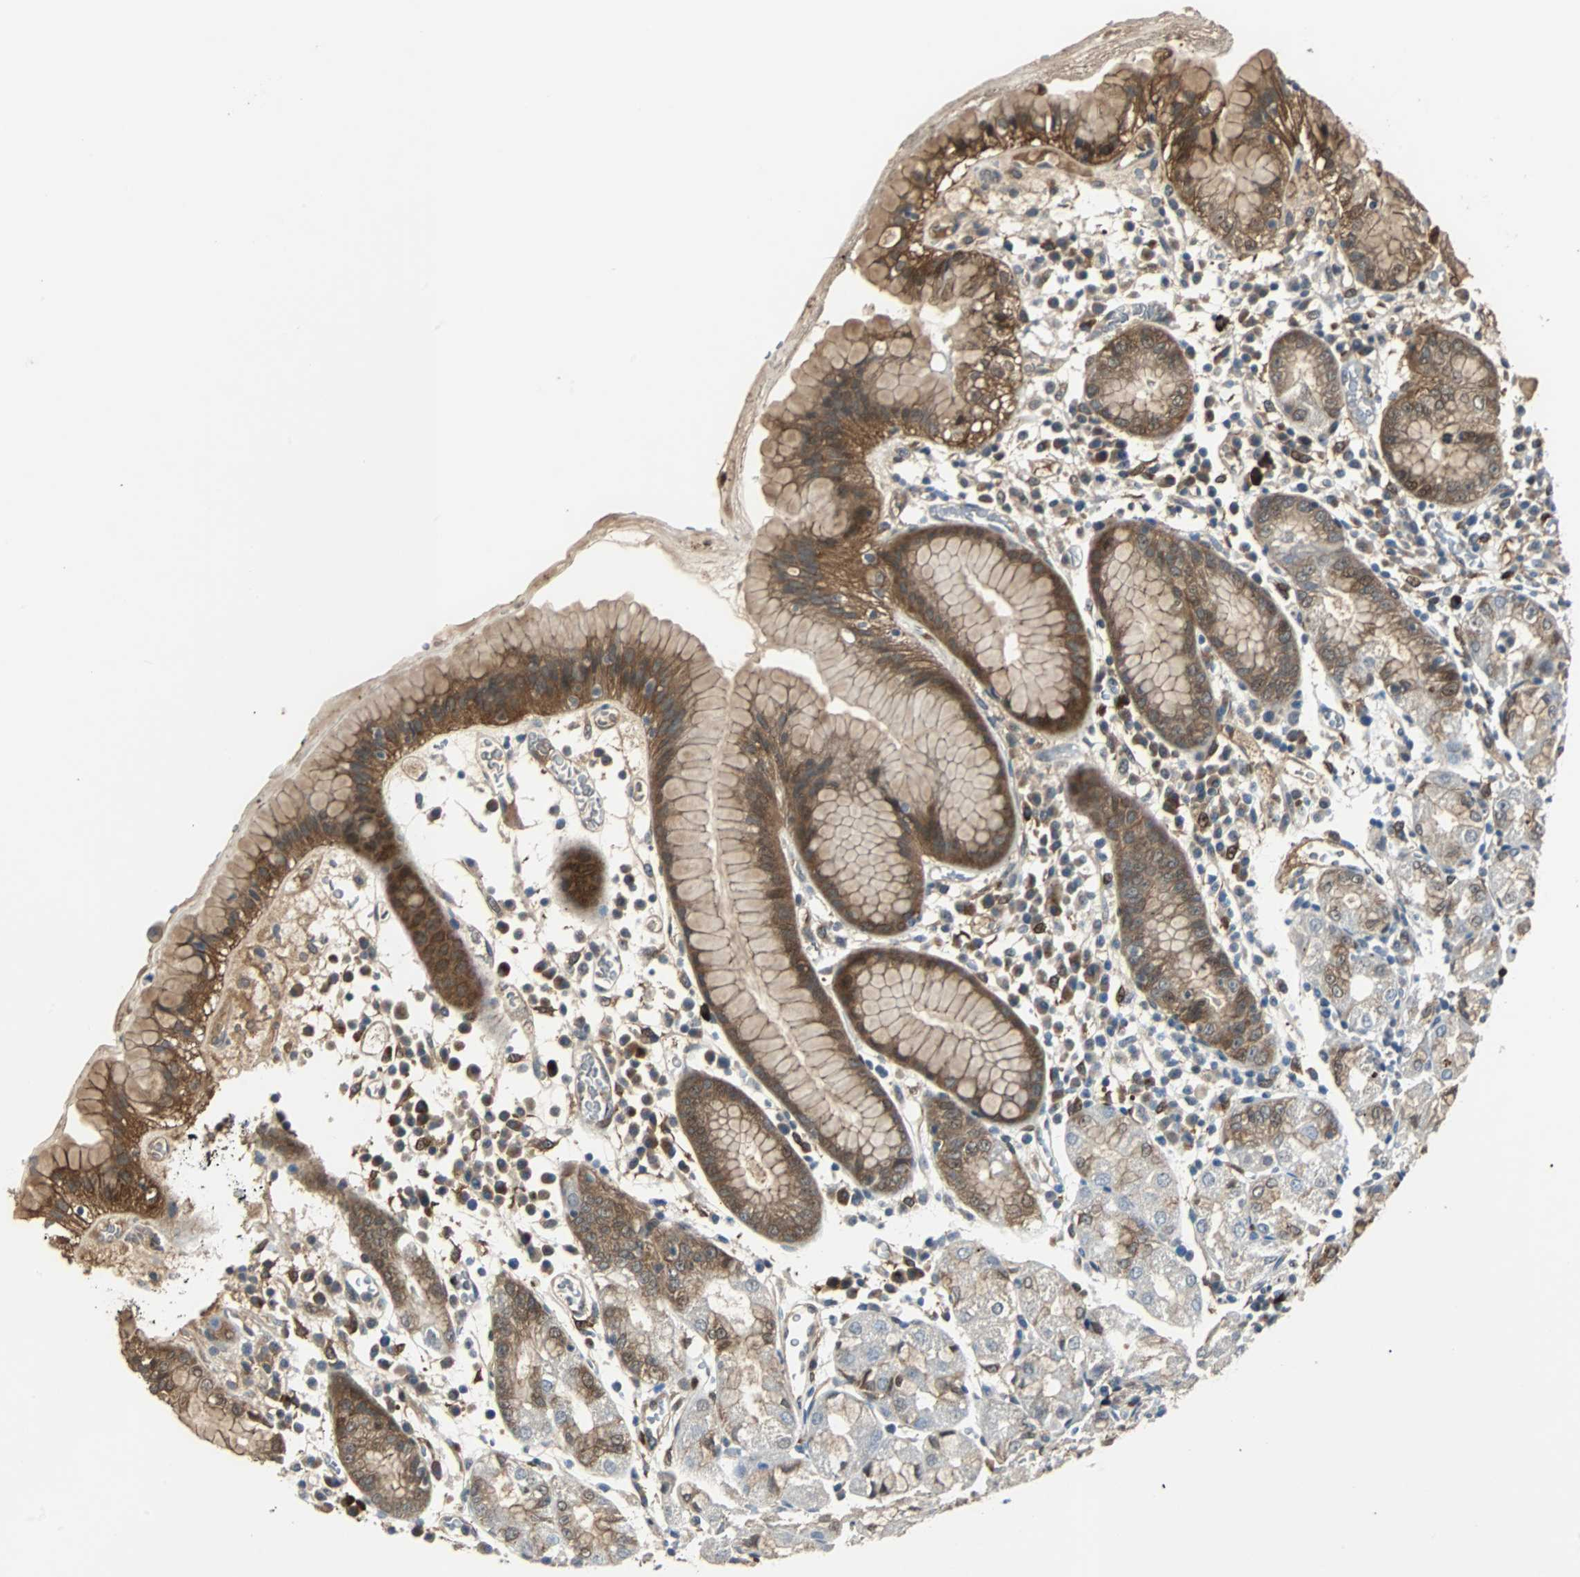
{"staining": {"intensity": "strong", "quantity": ">75%", "location": "cytoplasmic/membranous,nuclear"}, "tissue": "stomach", "cell_type": "Glandular cells", "image_type": "normal", "snomed": [{"axis": "morphology", "description": "Normal tissue, NOS"}, {"axis": "topography", "description": "Stomach"}, {"axis": "topography", "description": "Stomach, lower"}], "caption": "Immunohistochemistry of benign human stomach demonstrates high levels of strong cytoplasmic/membranous,nuclear expression in approximately >75% of glandular cells.", "gene": "FHL2", "patient": {"sex": "female", "age": 75}}